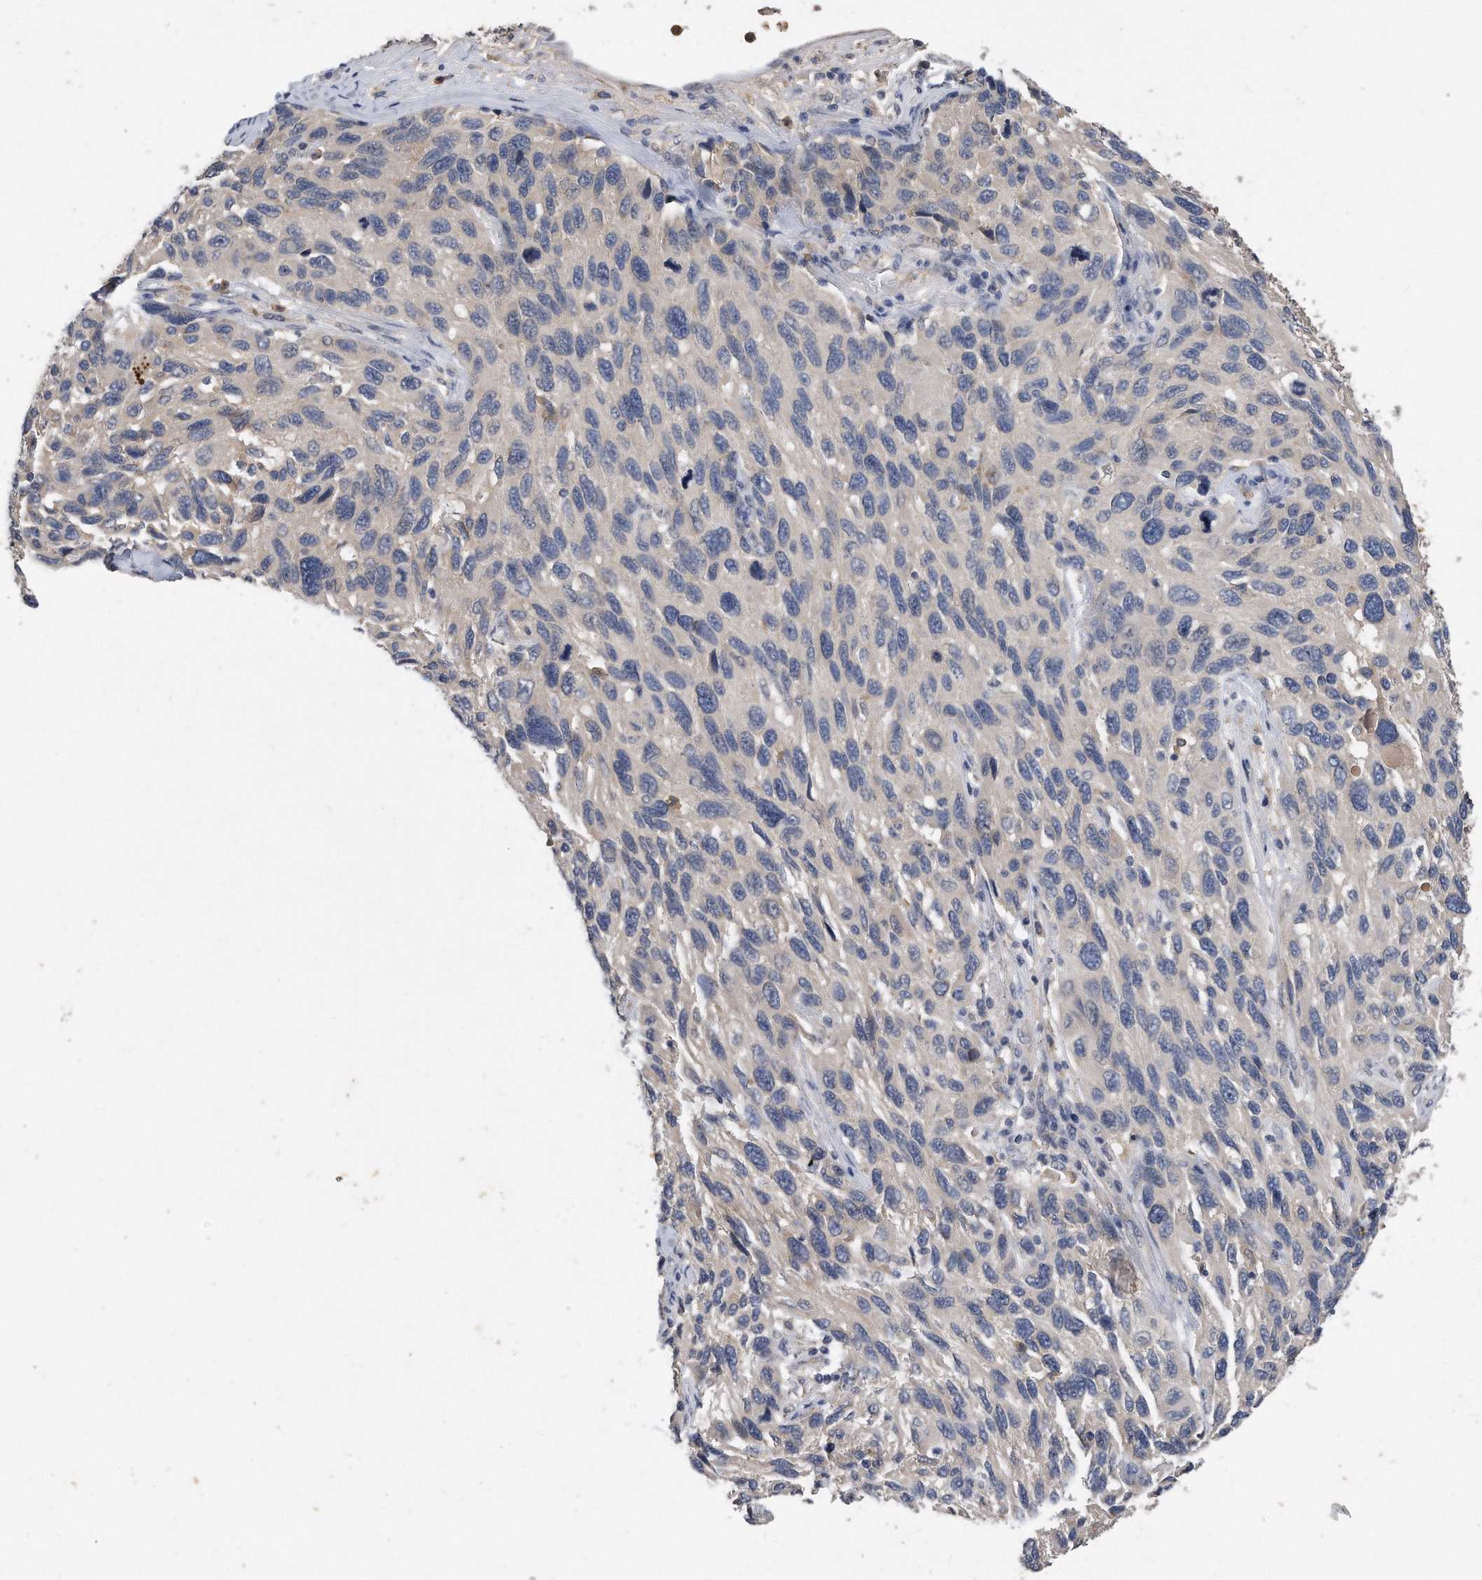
{"staining": {"intensity": "negative", "quantity": "none", "location": "none"}, "tissue": "melanoma", "cell_type": "Tumor cells", "image_type": "cancer", "snomed": [{"axis": "morphology", "description": "Malignant melanoma, NOS"}, {"axis": "topography", "description": "Skin"}], "caption": "A high-resolution image shows IHC staining of malignant melanoma, which demonstrates no significant staining in tumor cells.", "gene": "HOMER3", "patient": {"sex": "male", "age": 53}}